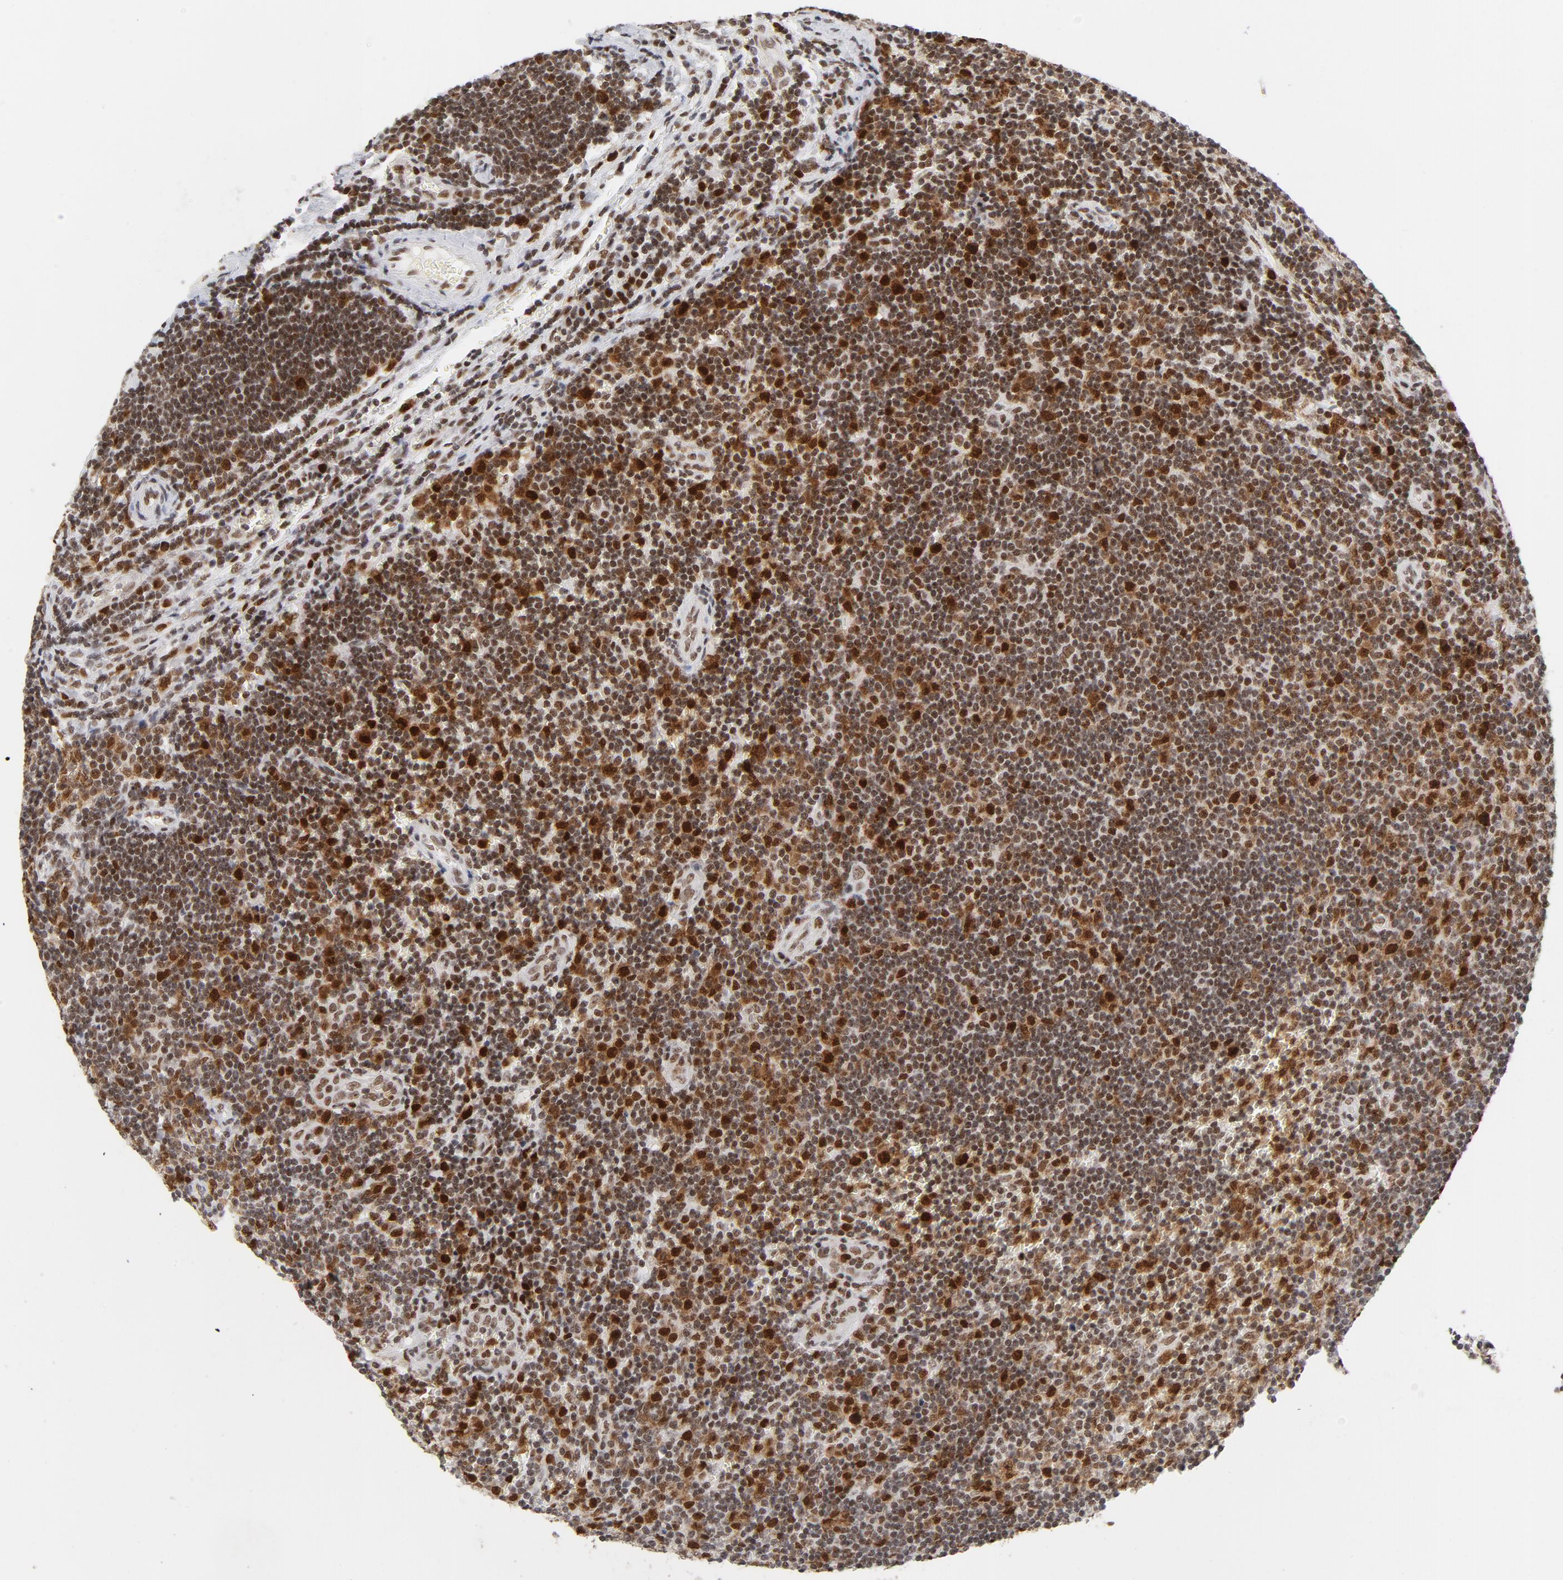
{"staining": {"intensity": "strong", "quantity": ">75%", "location": "nuclear"}, "tissue": "lymph node", "cell_type": "Germinal center cells", "image_type": "normal", "snomed": [{"axis": "morphology", "description": "Normal tissue, NOS"}, {"axis": "topography", "description": "Lymph node"}, {"axis": "topography", "description": "Salivary gland"}], "caption": "Protein staining by IHC exhibits strong nuclear positivity in about >75% of germinal center cells in normal lymph node.", "gene": "RFC4", "patient": {"sex": "male", "age": 8}}